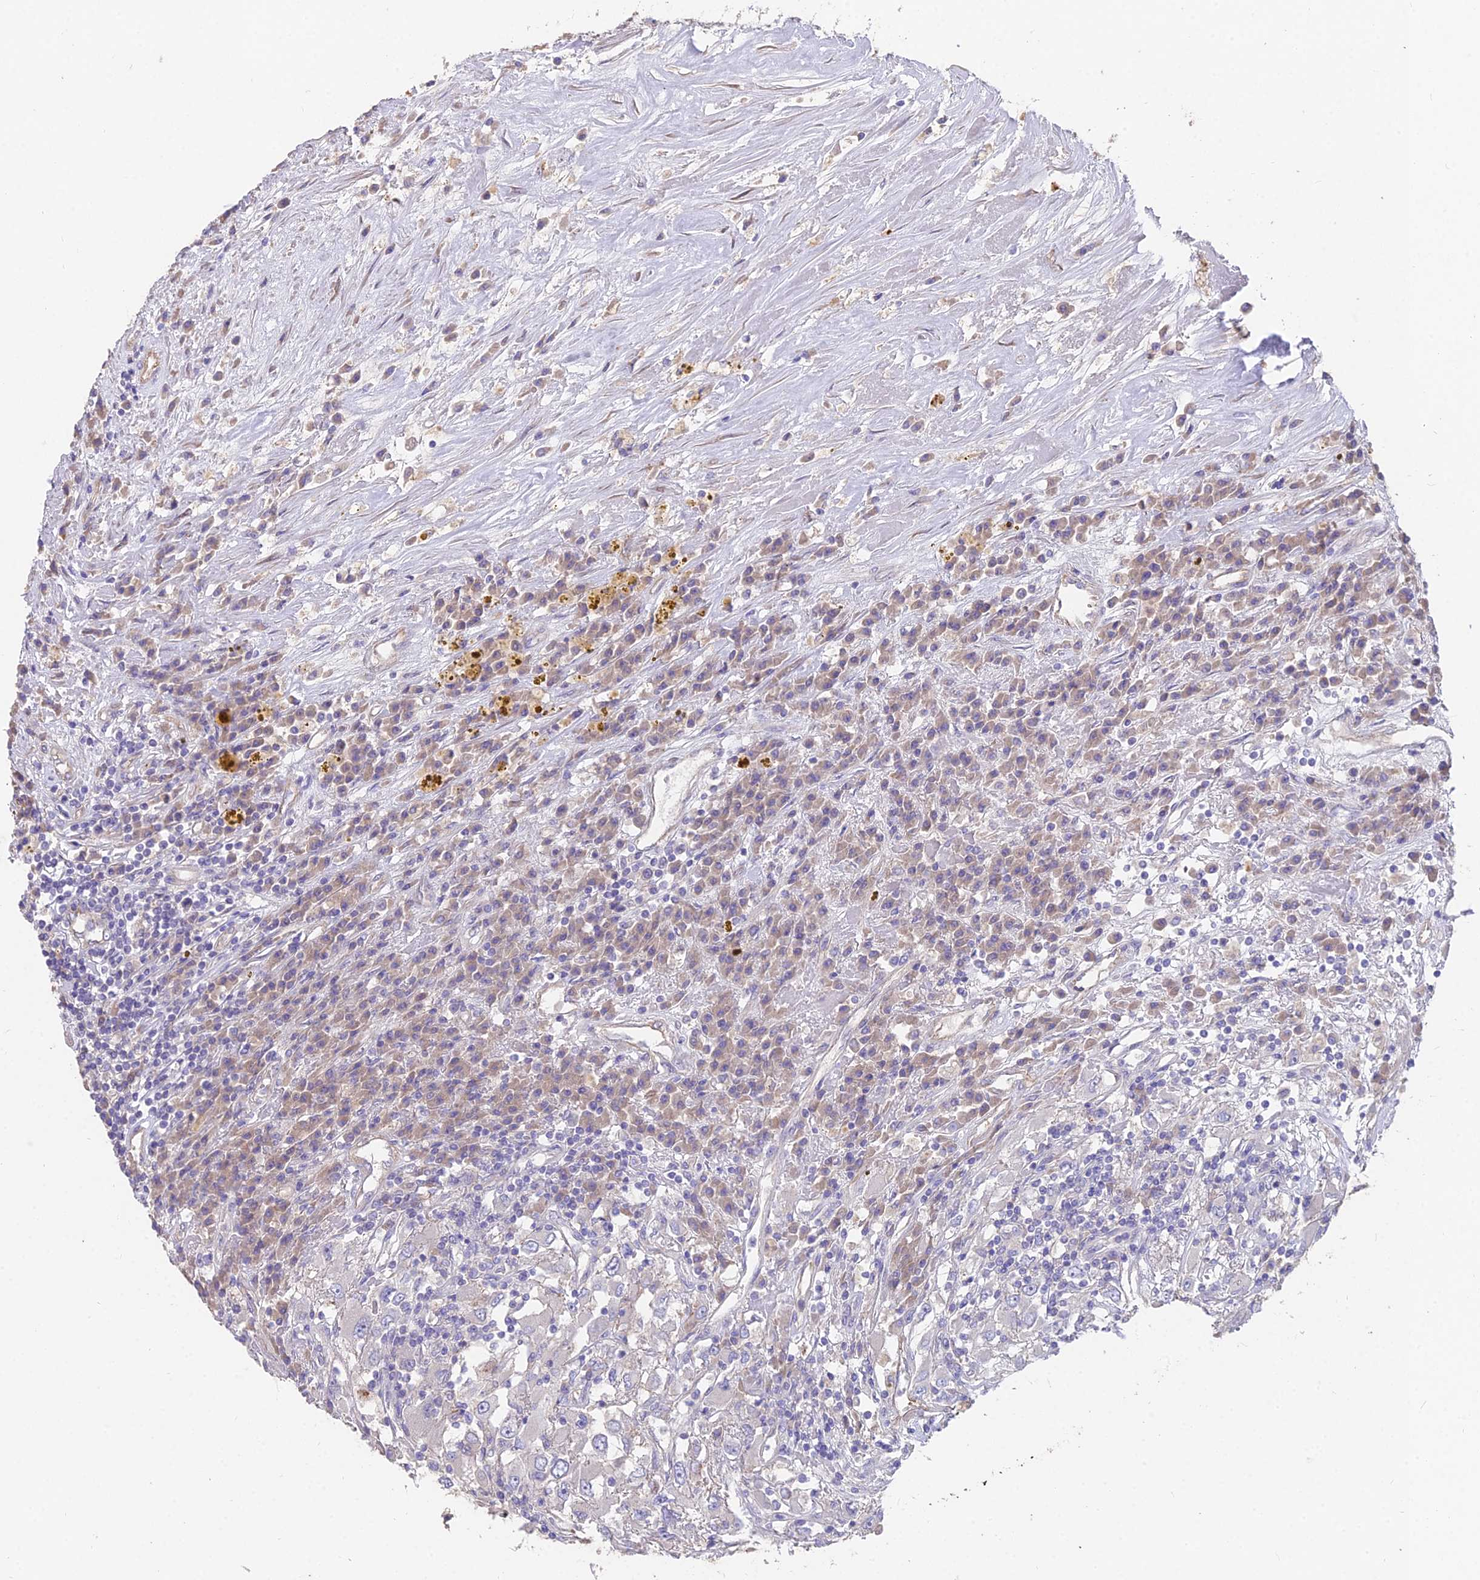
{"staining": {"intensity": "negative", "quantity": "none", "location": "none"}, "tissue": "renal cancer", "cell_type": "Tumor cells", "image_type": "cancer", "snomed": [{"axis": "morphology", "description": "Adenocarcinoma, NOS"}, {"axis": "topography", "description": "Kidney"}], "caption": "This histopathology image is of adenocarcinoma (renal) stained with IHC to label a protein in brown with the nuclei are counter-stained blue. There is no expression in tumor cells.", "gene": "FAM168B", "patient": {"sex": "female", "age": 52}}